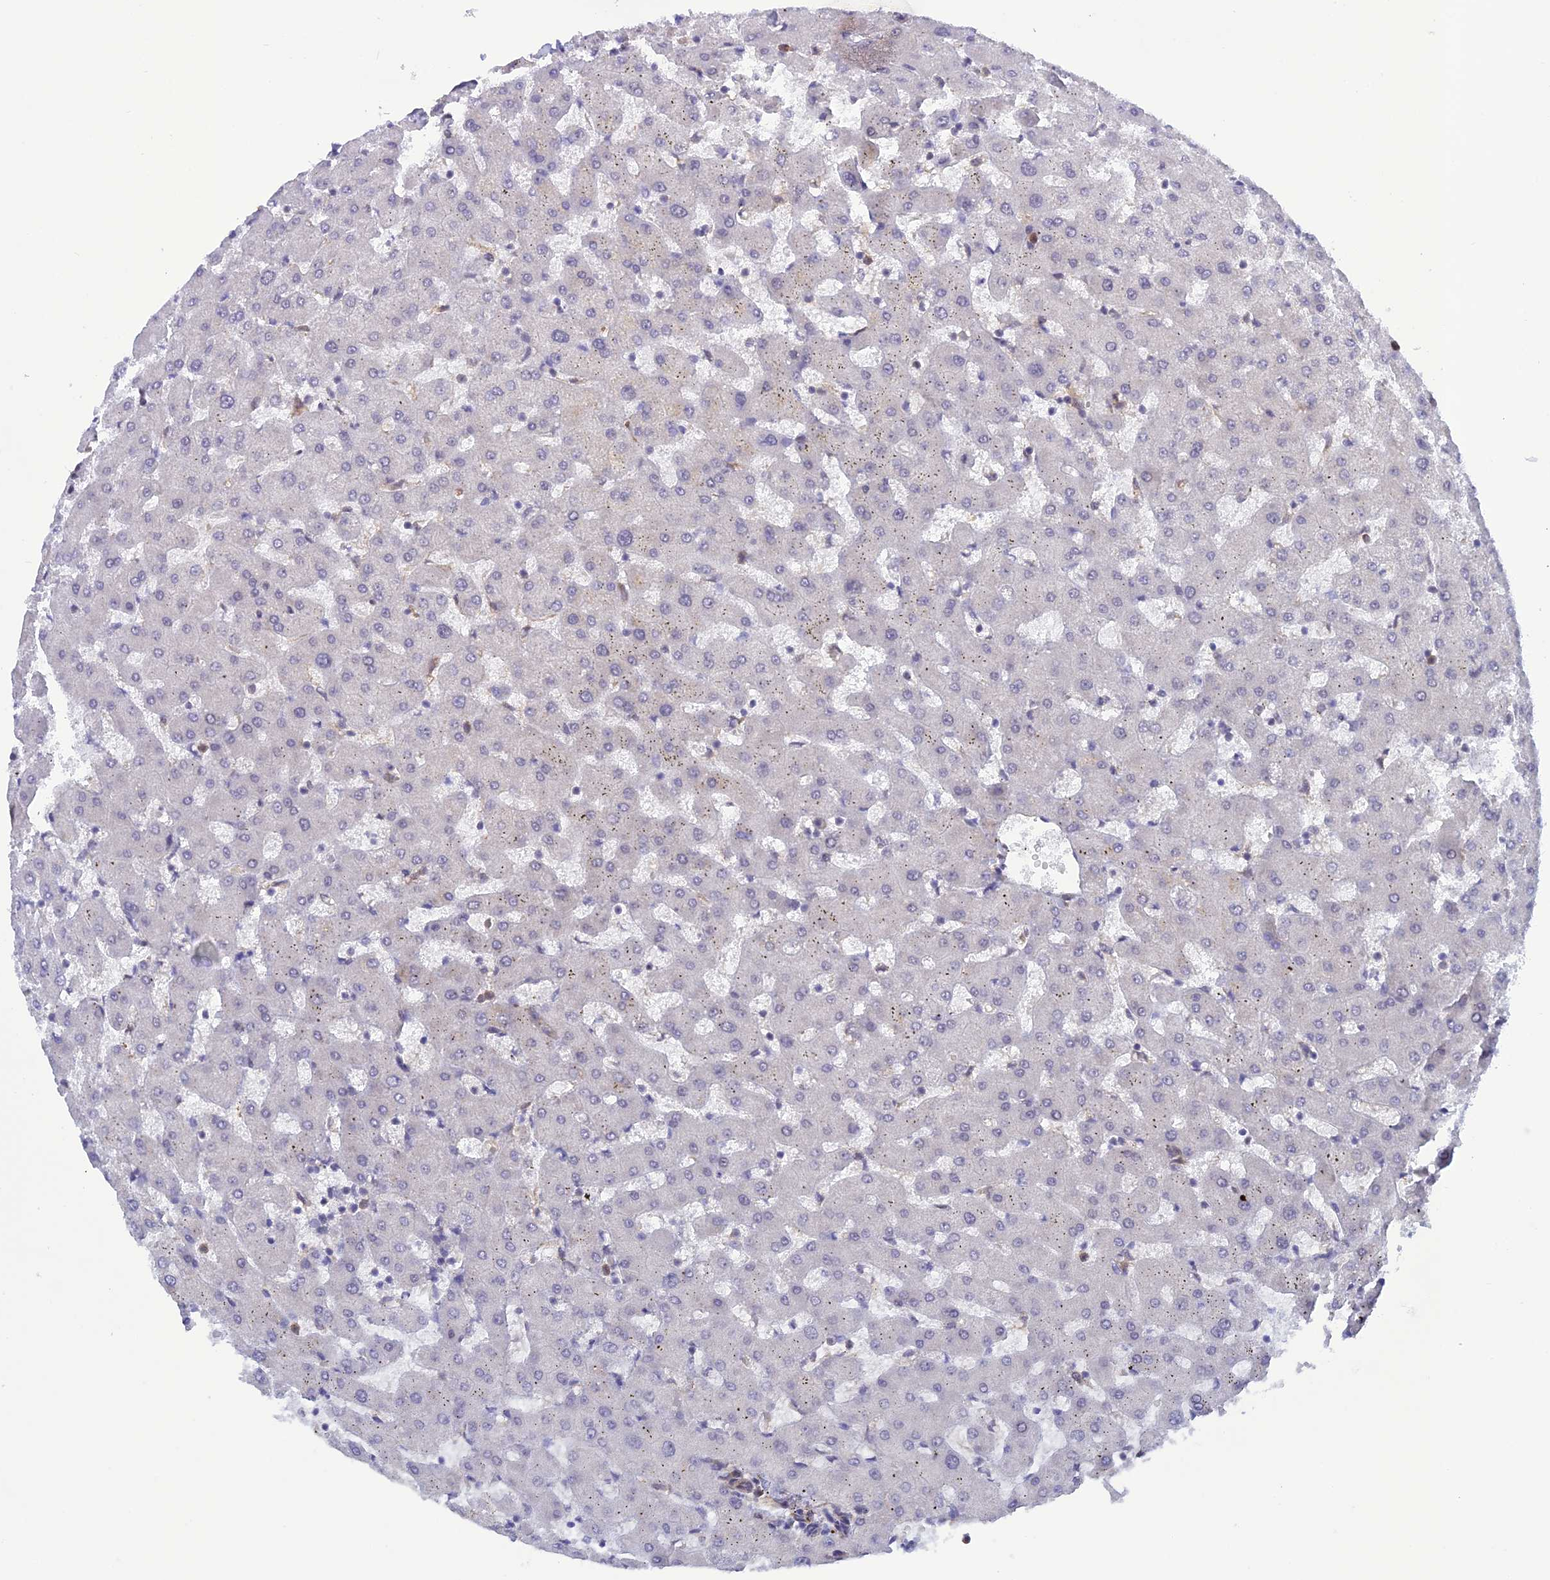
{"staining": {"intensity": "moderate", "quantity": ">75%", "location": "cytoplasmic/membranous"}, "tissue": "liver", "cell_type": "Cholangiocytes", "image_type": "normal", "snomed": [{"axis": "morphology", "description": "Normal tissue, NOS"}, {"axis": "topography", "description": "Liver"}], "caption": "This is a photomicrograph of IHC staining of normal liver, which shows moderate positivity in the cytoplasmic/membranous of cholangiocytes.", "gene": "PAGR1", "patient": {"sex": "female", "age": 63}}